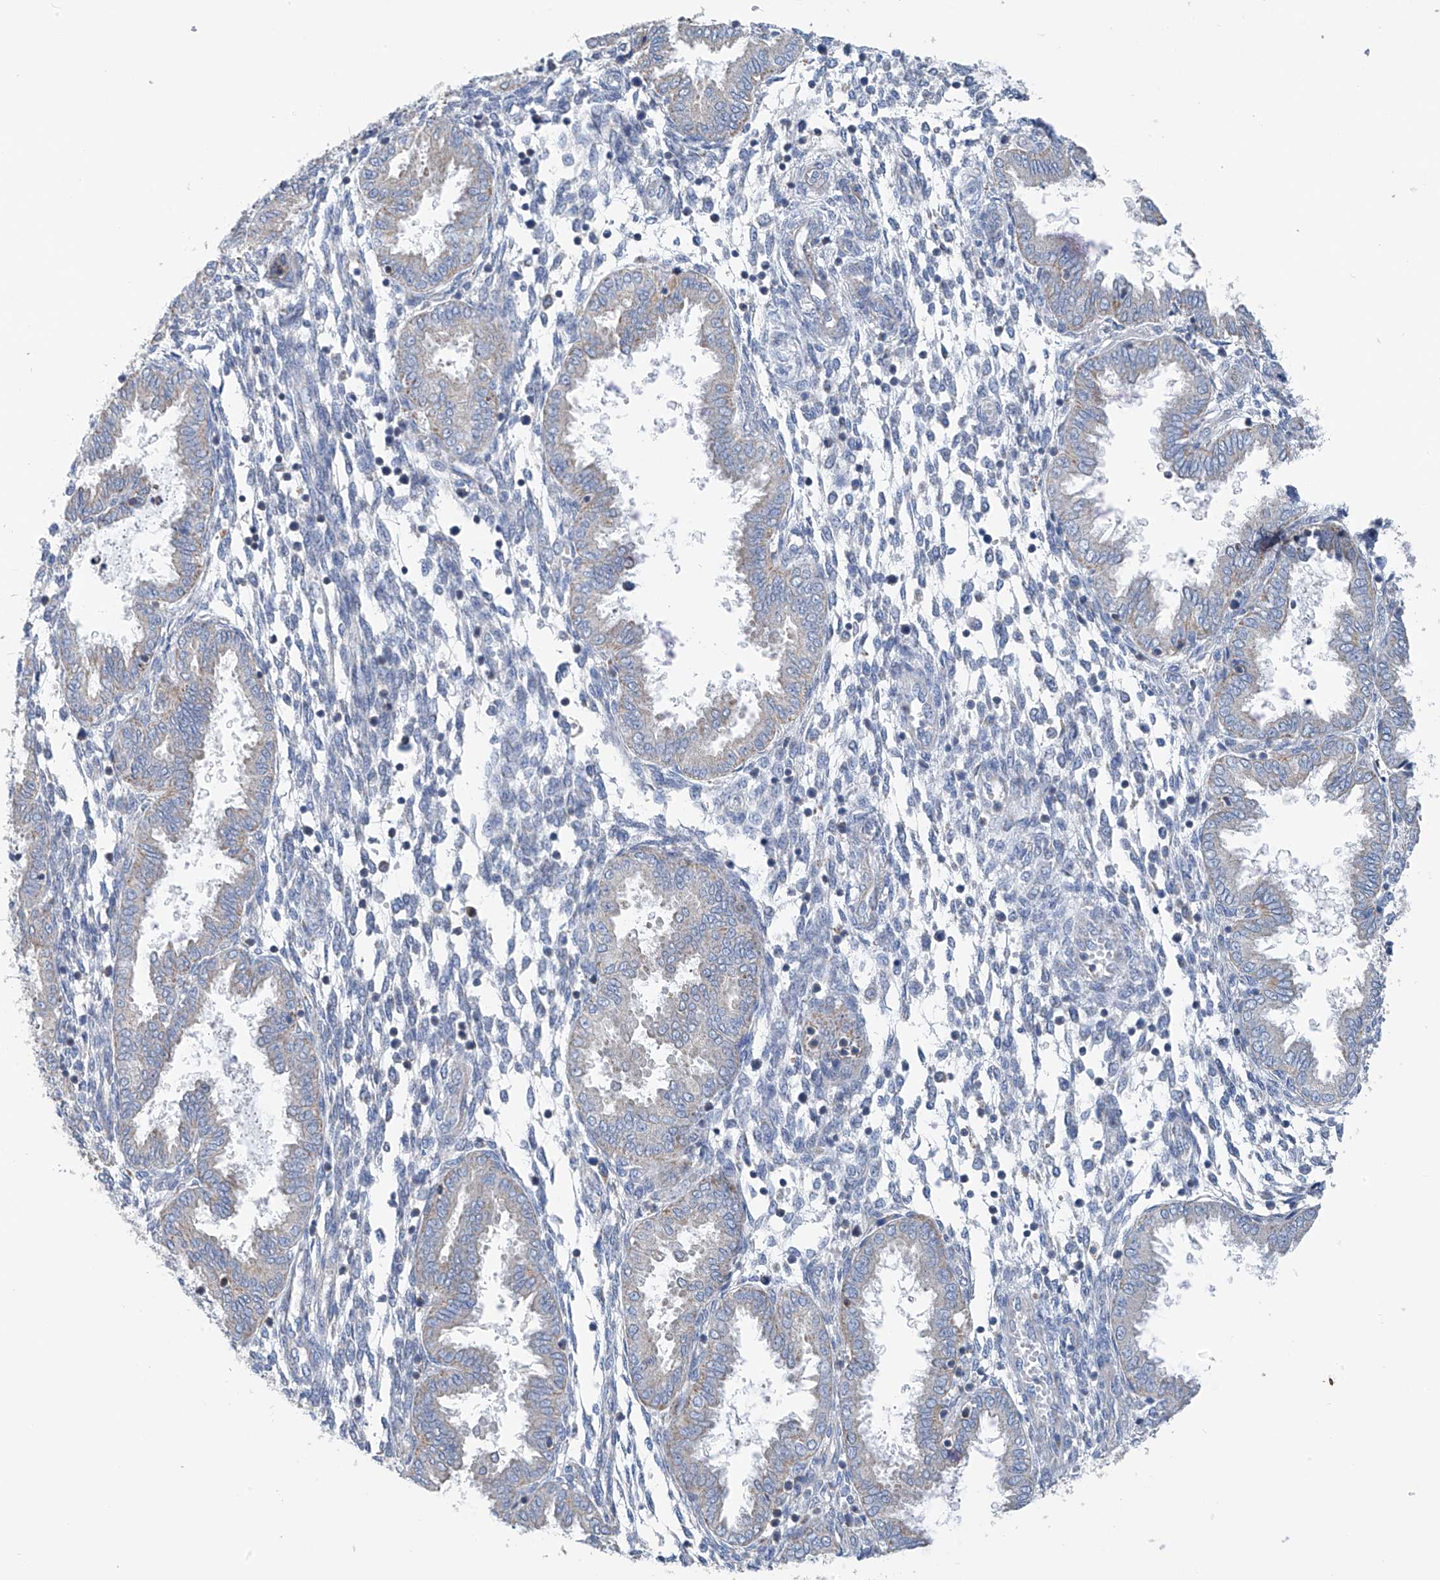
{"staining": {"intensity": "negative", "quantity": "none", "location": "none"}, "tissue": "endometrium", "cell_type": "Cells in endometrial stroma", "image_type": "normal", "snomed": [{"axis": "morphology", "description": "Normal tissue, NOS"}, {"axis": "topography", "description": "Endometrium"}], "caption": "IHC micrograph of normal endometrium stained for a protein (brown), which exhibits no positivity in cells in endometrial stroma.", "gene": "SYN3", "patient": {"sex": "female", "age": 33}}